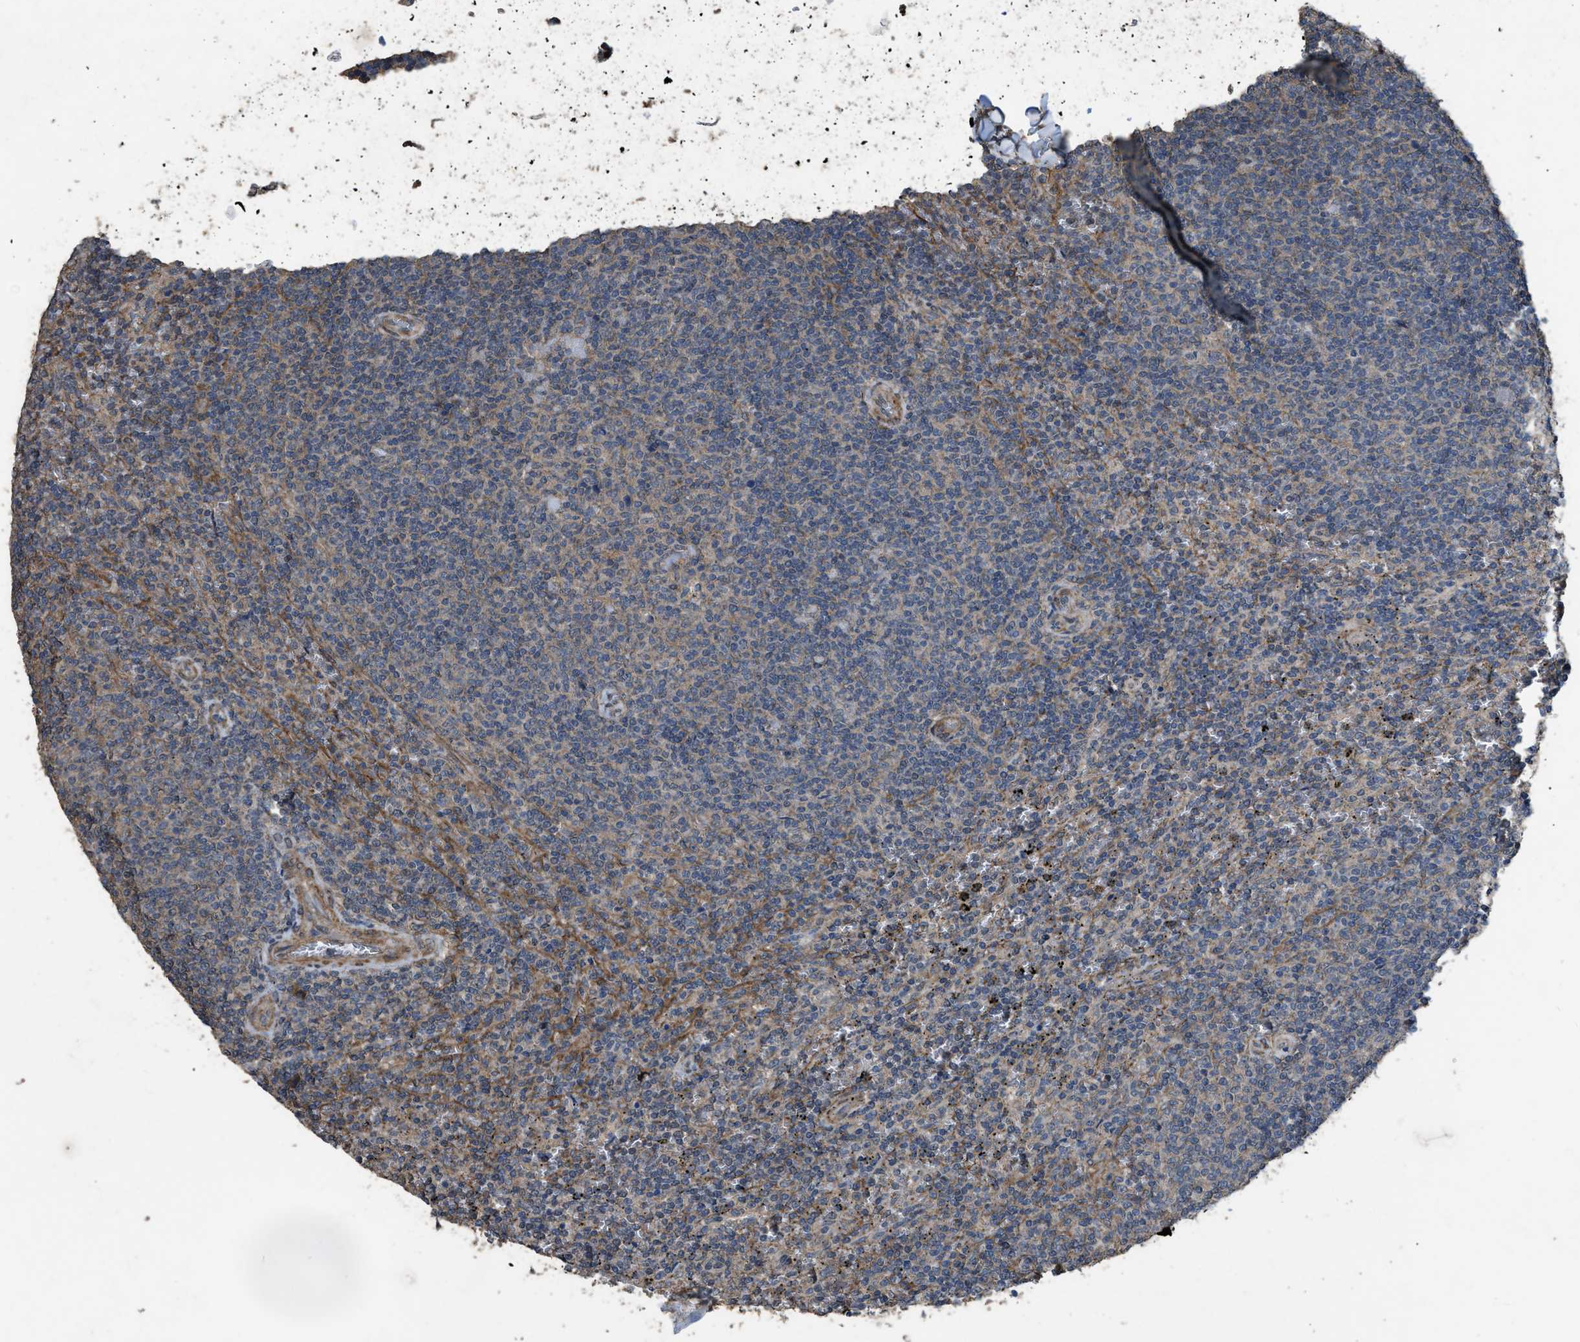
{"staining": {"intensity": "weak", "quantity": "25%-75%", "location": "cytoplasmic/membranous"}, "tissue": "lymphoma", "cell_type": "Tumor cells", "image_type": "cancer", "snomed": [{"axis": "morphology", "description": "Malignant lymphoma, non-Hodgkin's type, Low grade"}, {"axis": "topography", "description": "Spleen"}], "caption": "Approximately 25%-75% of tumor cells in human lymphoma reveal weak cytoplasmic/membranous protein positivity as visualized by brown immunohistochemical staining.", "gene": "ARL6", "patient": {"sex": "female", "age": 19}}